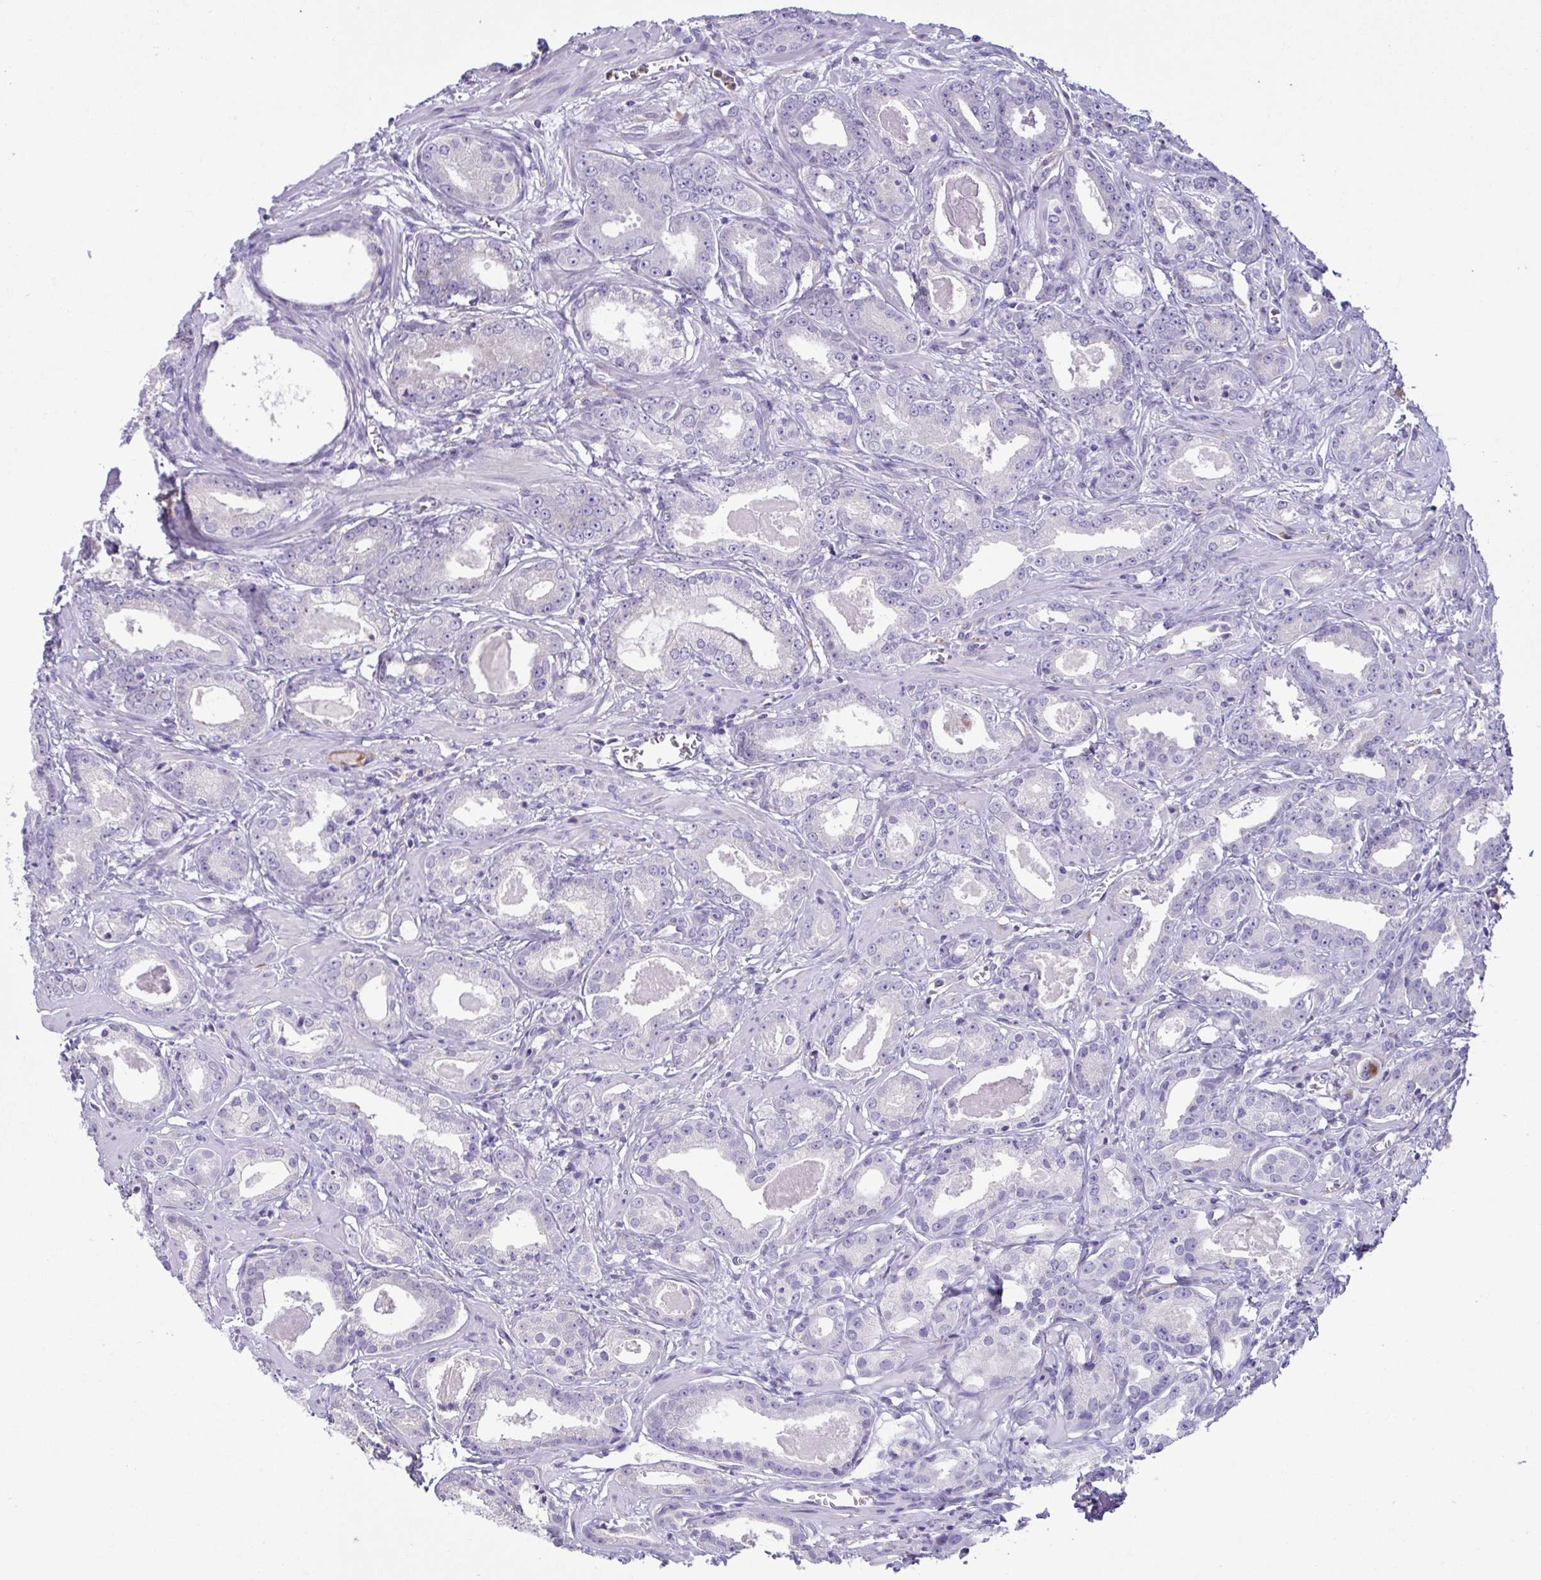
{"staining": {"intensity": "negative", "quantity": "none", "location": "none"}, "tissue": "prostate cancer", "cell_type": "Tumor cells", "image_type": "cancer", "snomed": [{"axis": "morphology", "description": "Adenocarcinoma, NOS"}, {"axis": "morphology", "description": "Adenocarcinoma, Low grade"}, {"axis": "topography", "description": "Prostate"}], "caption": "Protein analysis of prostate adenocarcinoma (low-grade) demonstrates no significant expression in tumor cells.", "gene": "ATP6V1G2", "patient": {"sex": "male", "age": 64}}